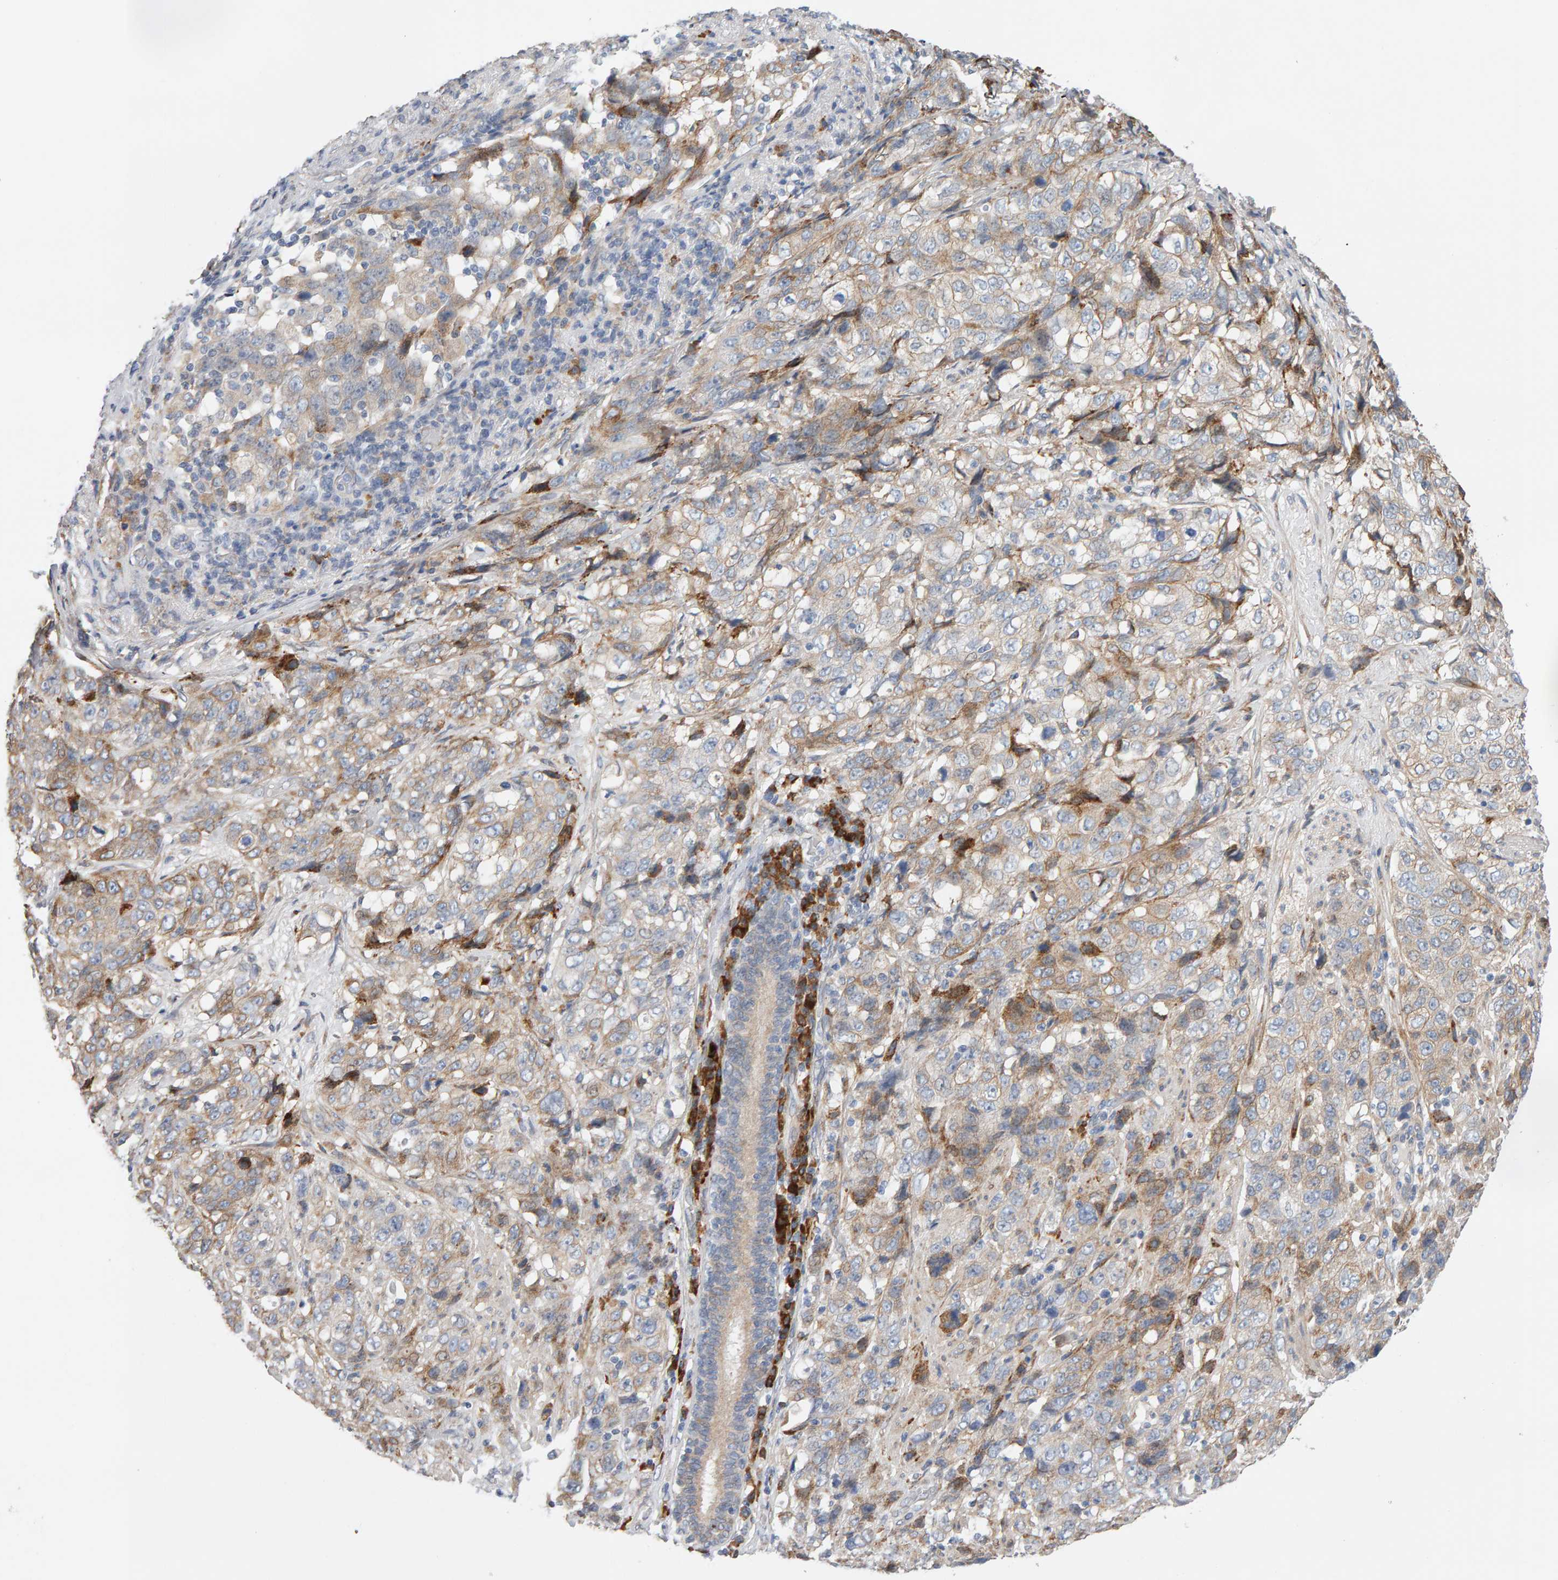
{"staining": {"intensity": "weak", "quantity": ">75%", "location": "cytoplasmic/membranous"}, "tissue": "stomach cancer", "cell_type": "Tumor cells", "image_type": "cancer", "snomed": [{"axis": "morphology", "description": "Adenocarcinoma, NOS"}, {"axis": "topography", "description": "Stomach"}], "caption": "Stomach cancer (adenocarcinoma) stained for a protein shows weak cytoplasmic/membranous positivity in tumor cells.", "gene": "ENGASE", "patient": {"sex": "male", "age": 48}}